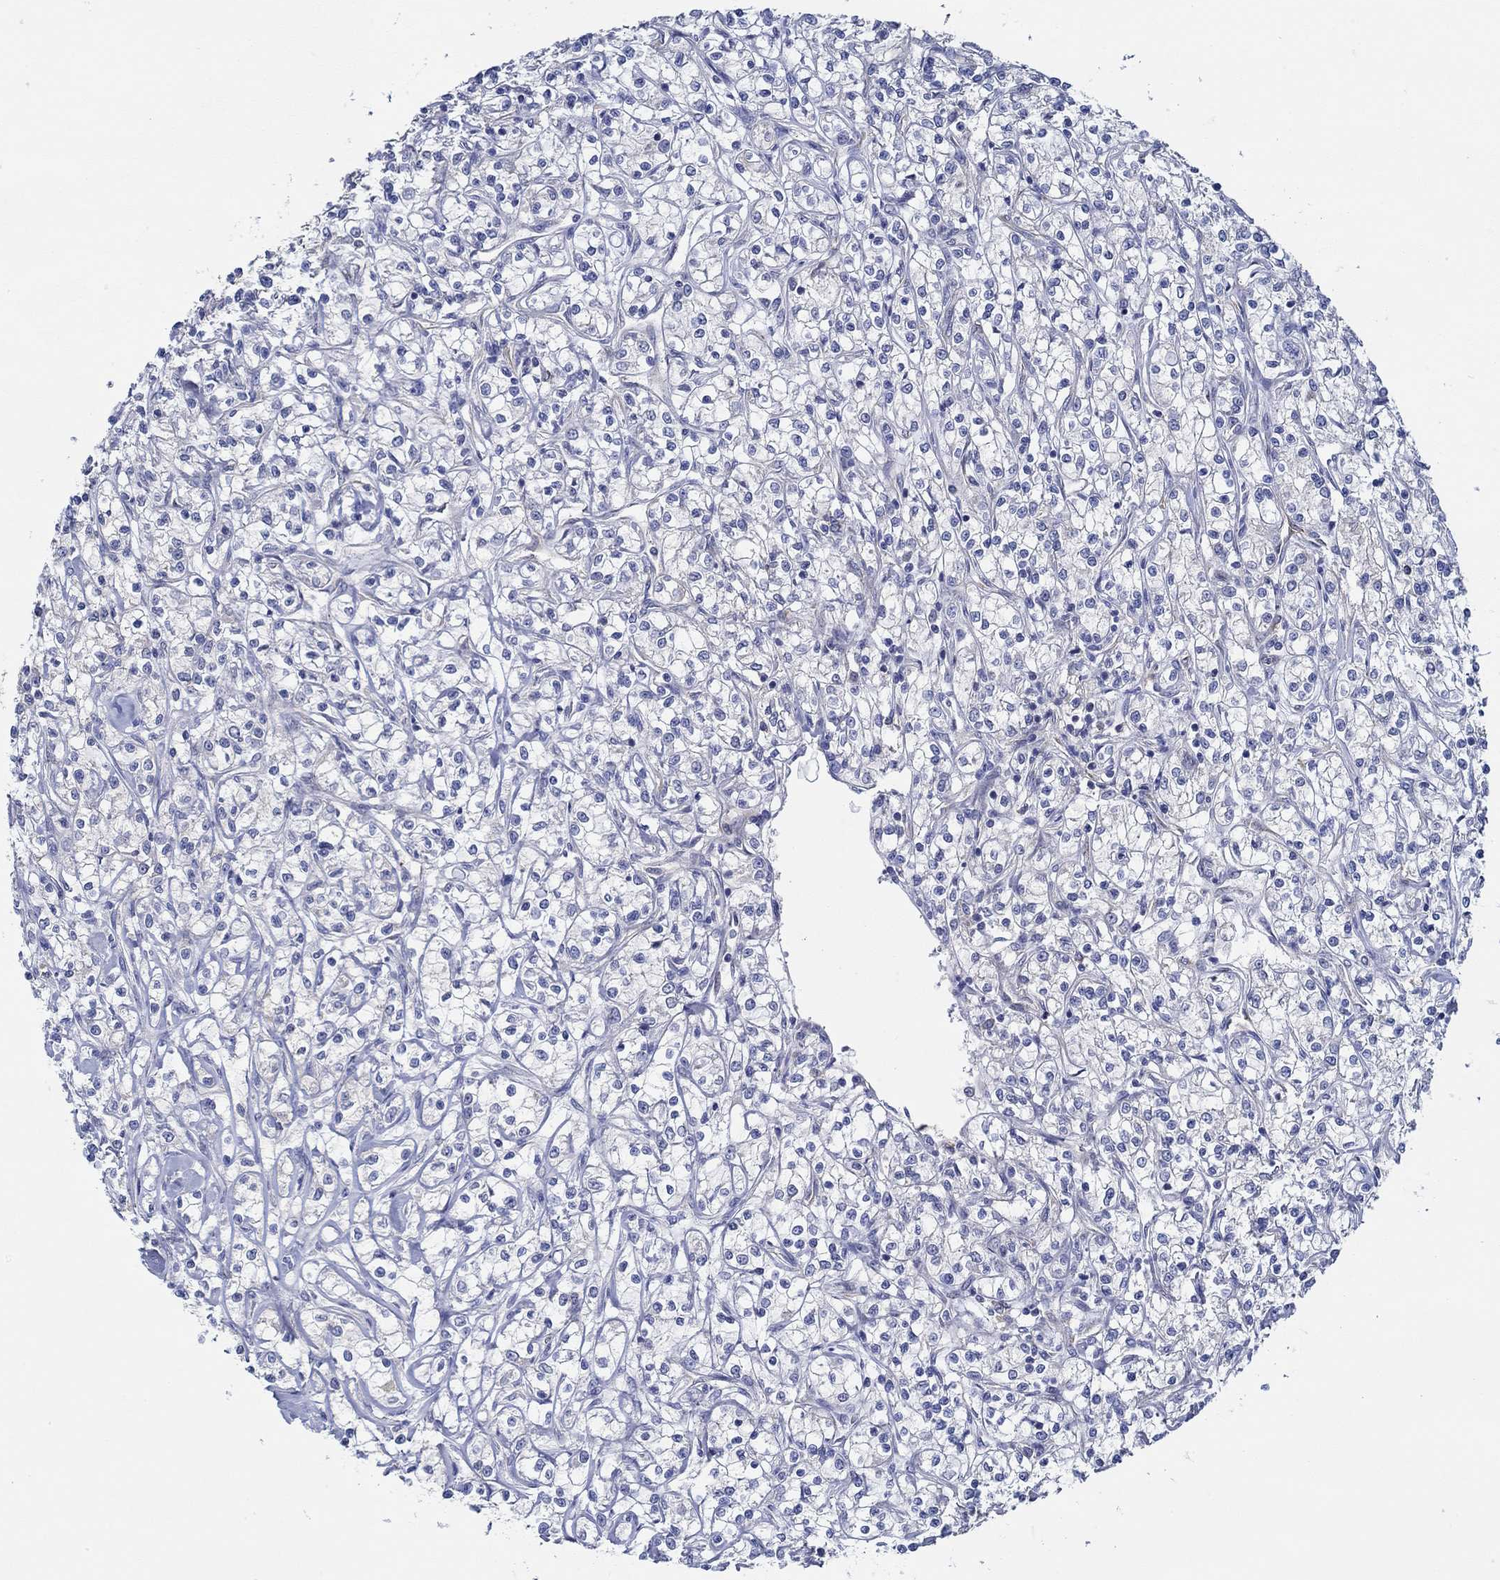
{"staining": {"intensity": "negative", "quantity": "none", "location": "none"}, "tissue": "renal cancer", "cell_type": "Tumor cells", "image_type": "cancer", "snomed": [{"axis": "morphology", "description": "Adenocarcinoma, NOS"}, {"axis": "topography", "description": "Kidney"}], "caption": "Tumor cells are negative for protein expression in human renal adenocarcinoma. The staining is performed using DAB brown chromogen with nuclei counter-stained in using hematoxylin.", "gene": "SLC27A3", "patient": {"sex": "female", "age": 59}}